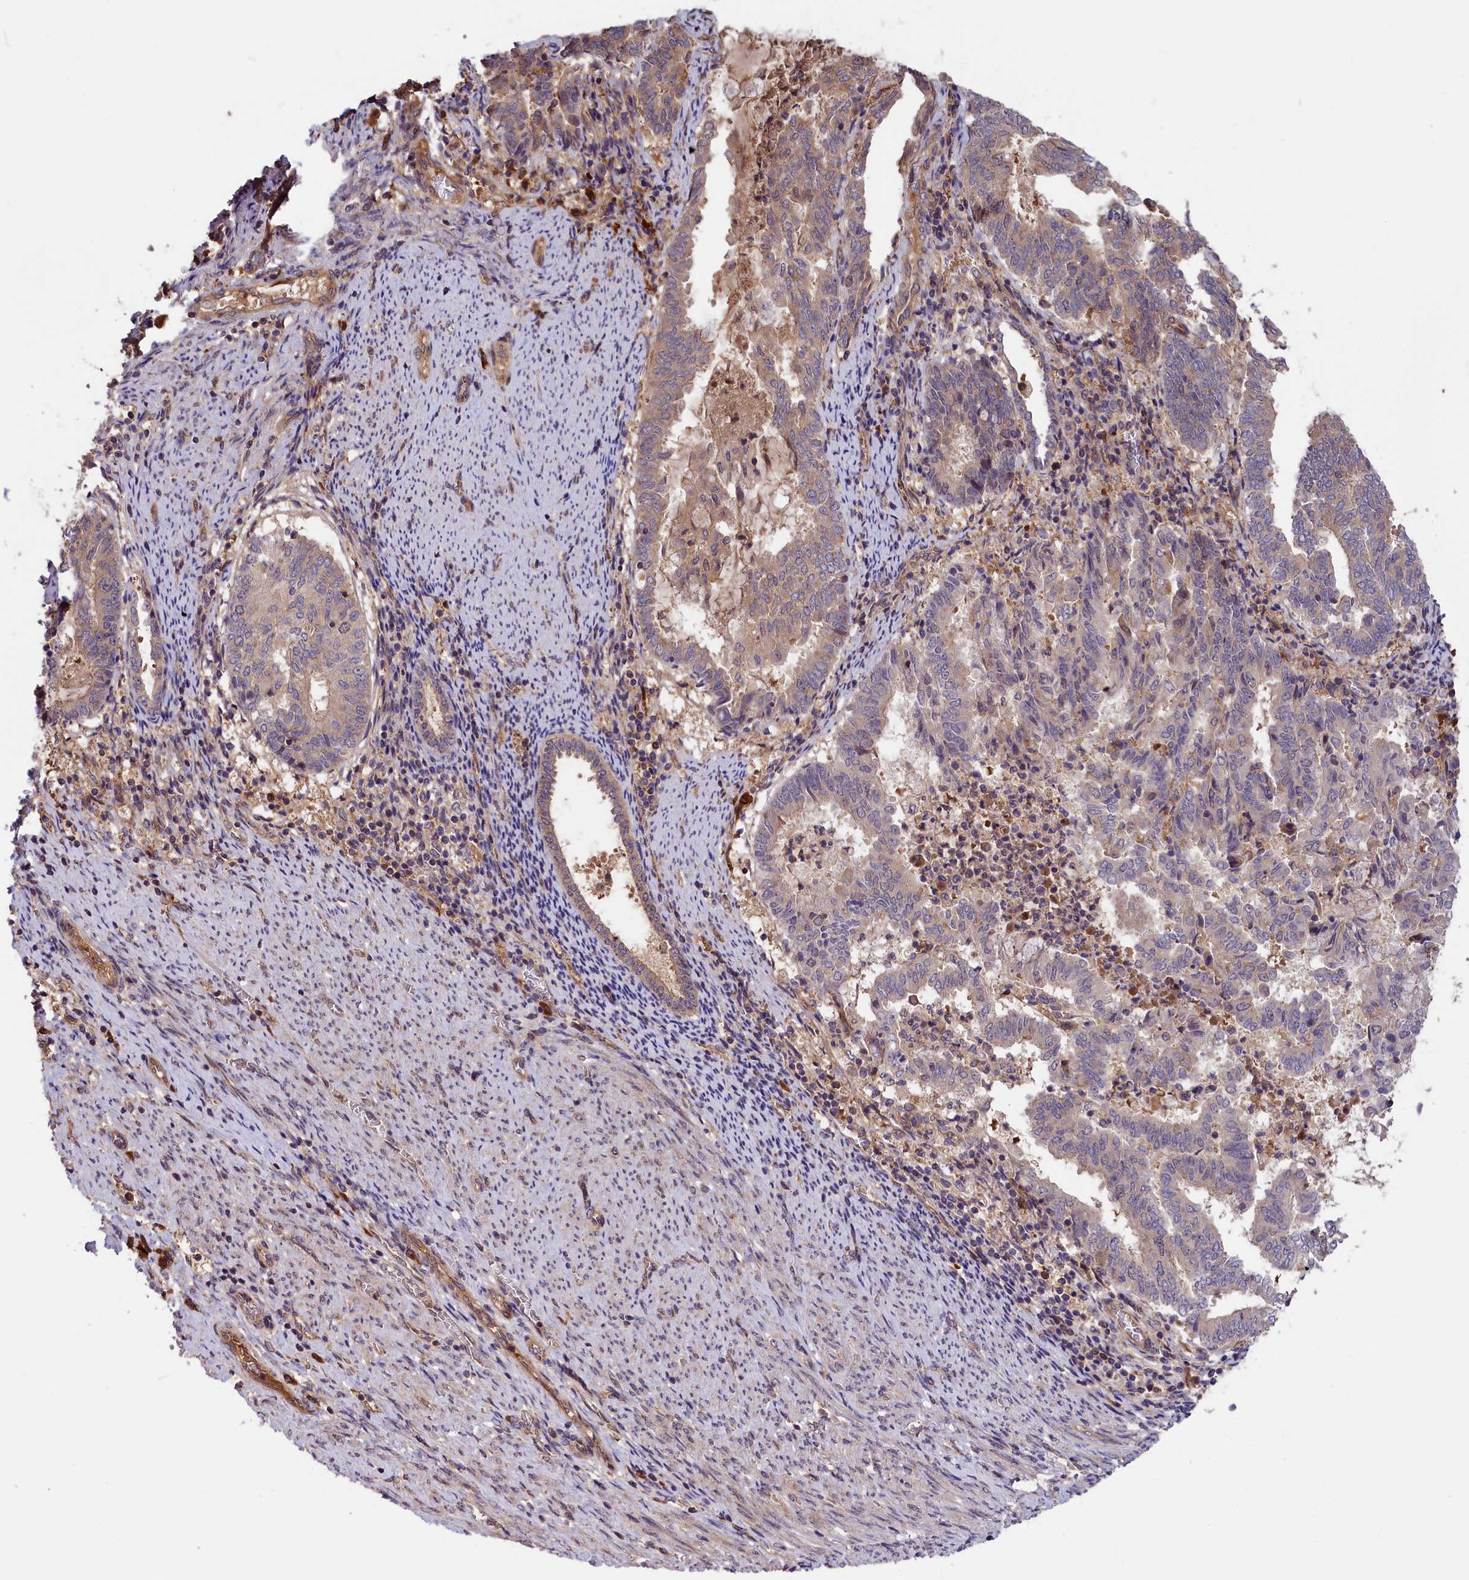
{"staining": {"intensity": "weak", "quantity": "25%-75%", "location": "cytoplasmic/membranous"}, "tissue": "endometrial cancer", "cell_type": "Tumor cells", "image_type": "cancer", "snomed": [{"axis": "morphology", "description": "Adenocarcinoma, NOS"}, {"axis": "topography", "description": "Endometrium"}], "caption": "High-magnification brightfield microscopy of adenocarcinoma (endometrial) stained with DAB (brown) and counterstained with hematoxylin (blue). tumor cells exhibit weak cytoplasmic/membranous expression is present in approximately25%-75% of cells.", "gene": "SETD6", "patient": {"sex": "female", "age": 80}}